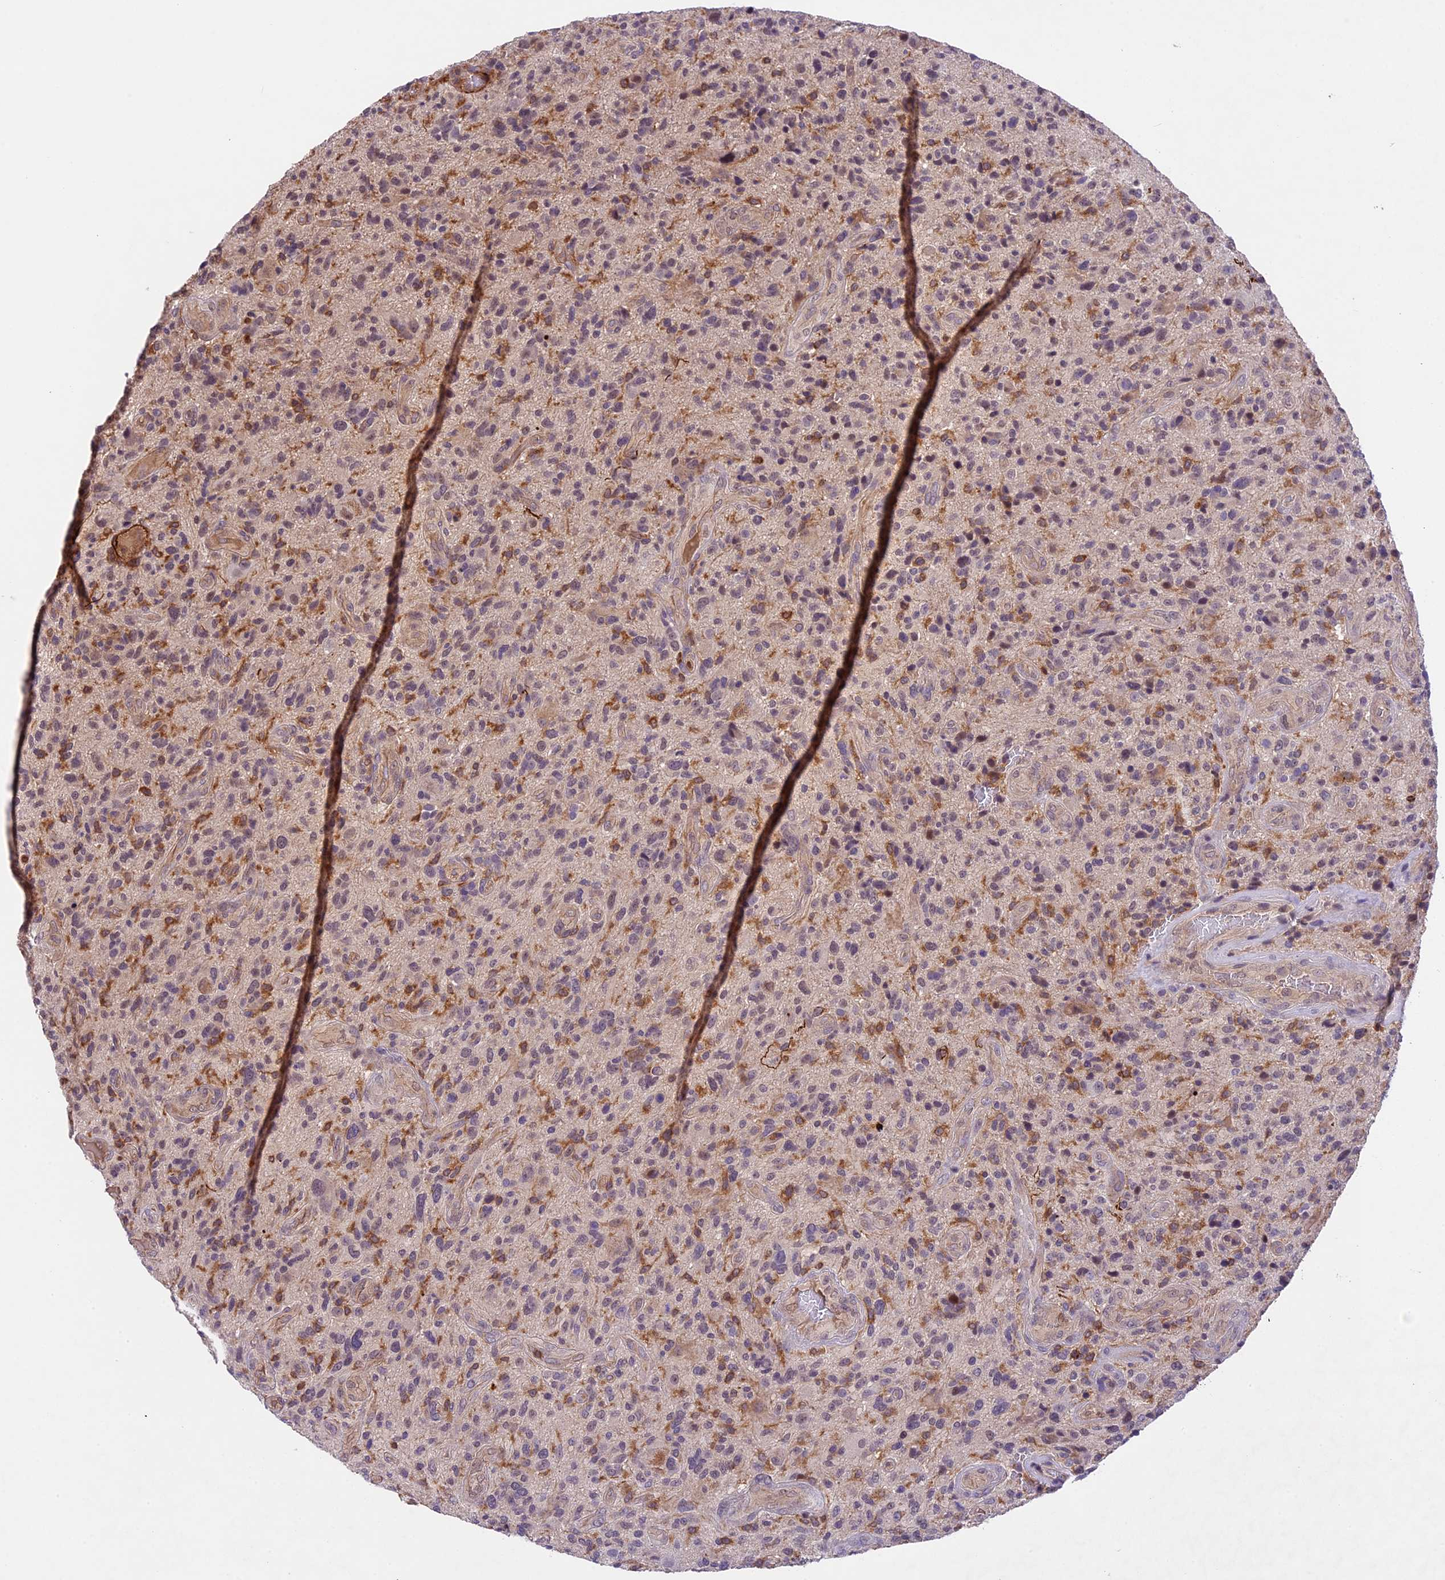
{"staining": {"intensity": "moderate", "quantity": "25%-75%", "location": "cytoplasmic/membranous,nuclear"}, "tissue": "glioma", "cell_type": "Tumor cells", "image_type": "cancer", "snomed": [{"axis": "morphology", "description": "Glioma, malignant, High grade"}, {"axis": "topography", "description": "Brain"}], "caption": "A brown stain labels moderate cytoplasmic/membranous and nuclear expression of a protein in malignant glioma (high-grade) tumor cells. The protein is shown in brown color, while the nuclei are stained blue.", "gene": "TBC1D1", "patient": {"sex": "male", "age": 47}}